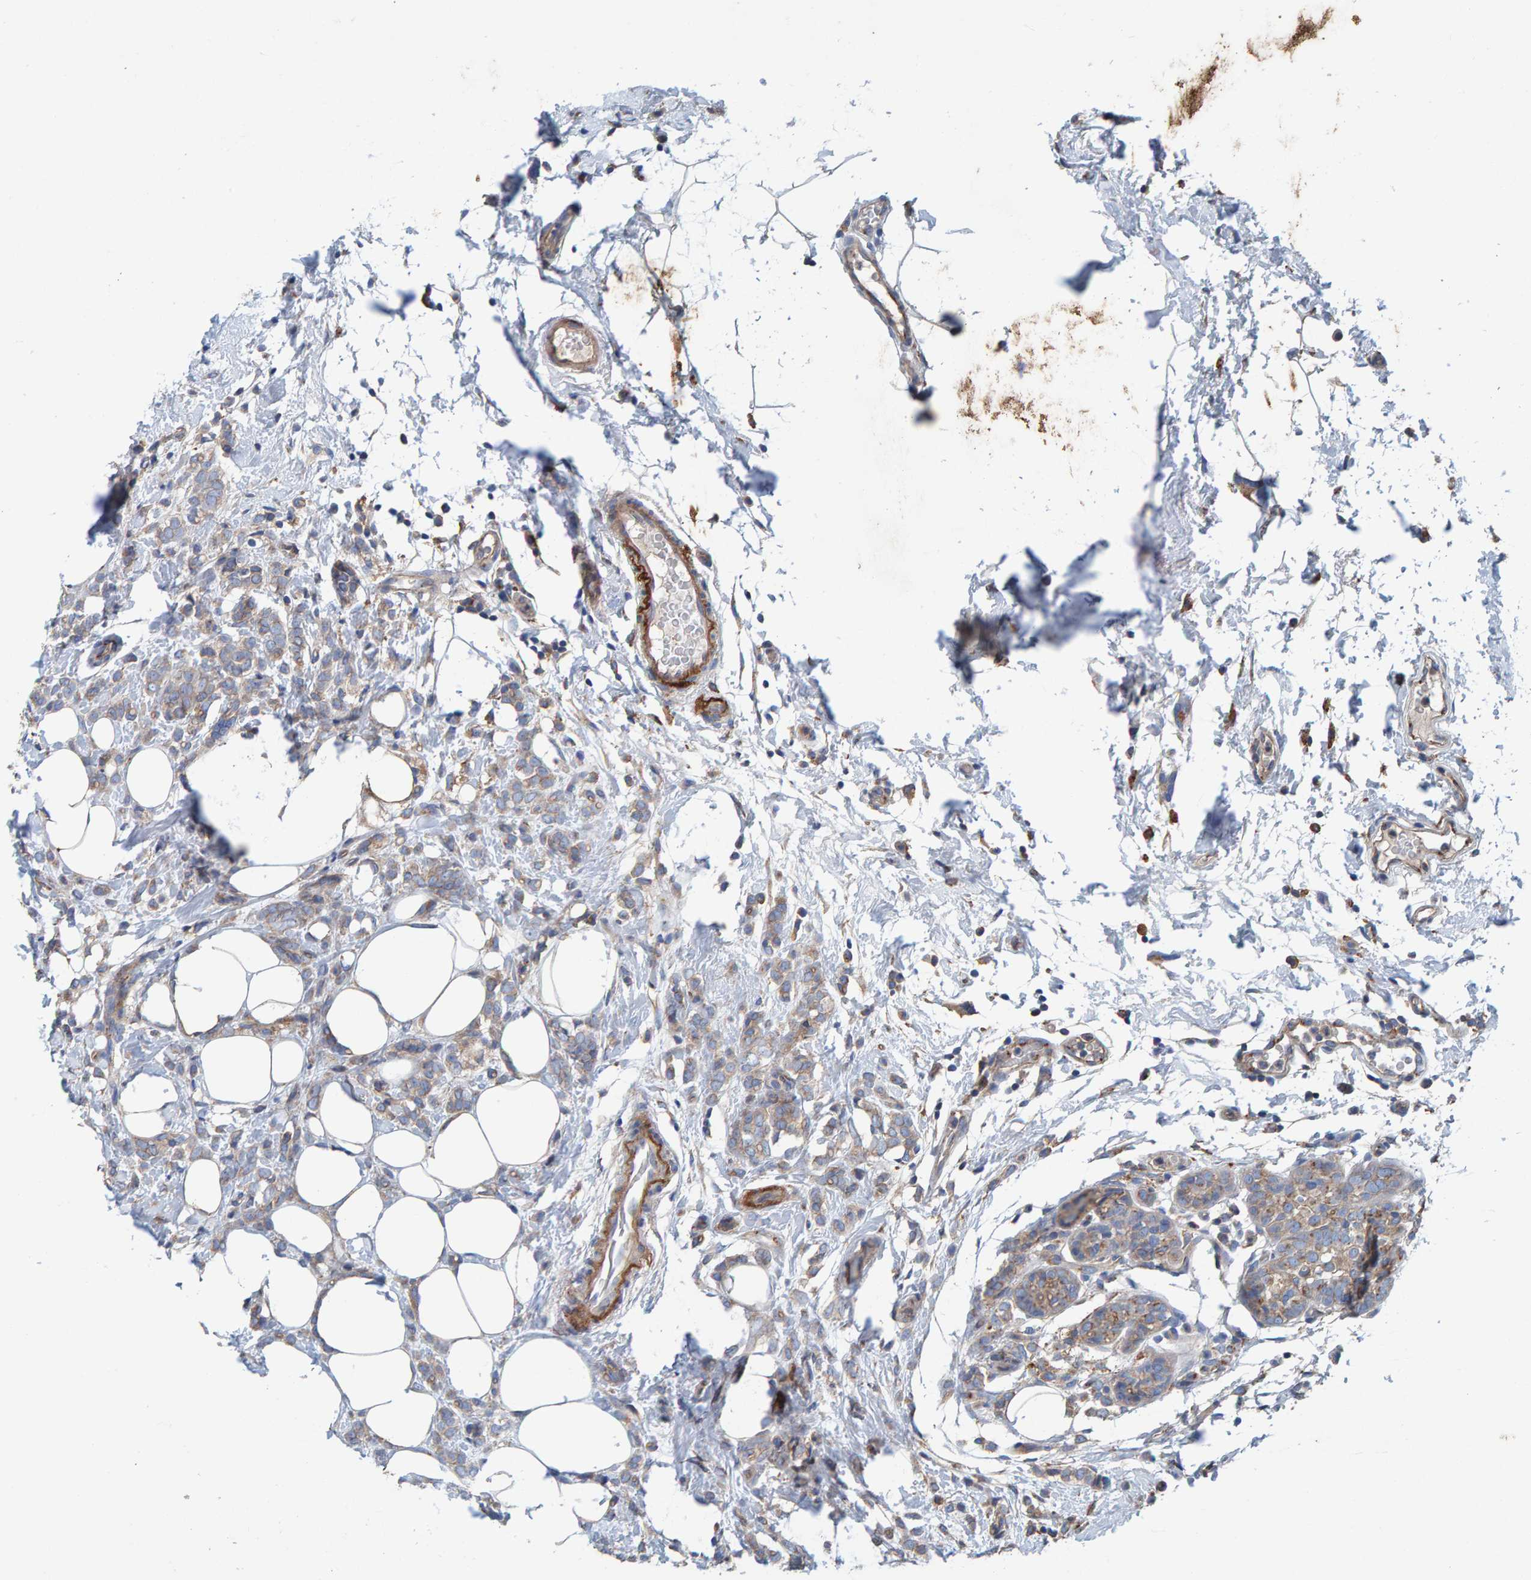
{"staining": {"intensity": "weak", "quantity": ">75%", "location": "cytoplasmic/membranous"}, "tissue": "breast cancer", "cell_type": "Tumor cells", "image_type": "cancer", "snomed": [{"axis": "morphology", "description": "Lobular carcinoma"}, {"axis": "topography", "description": "Breast"}], "caption": "This micrograph displays immunohistochemistry (IHC) staining of human breast cancer, with low weak cytoplasmic/membranous staining in about >75% of tumor cells.", "gene": "MKLN1", "patient": {"sex": "female", "age": 50}}